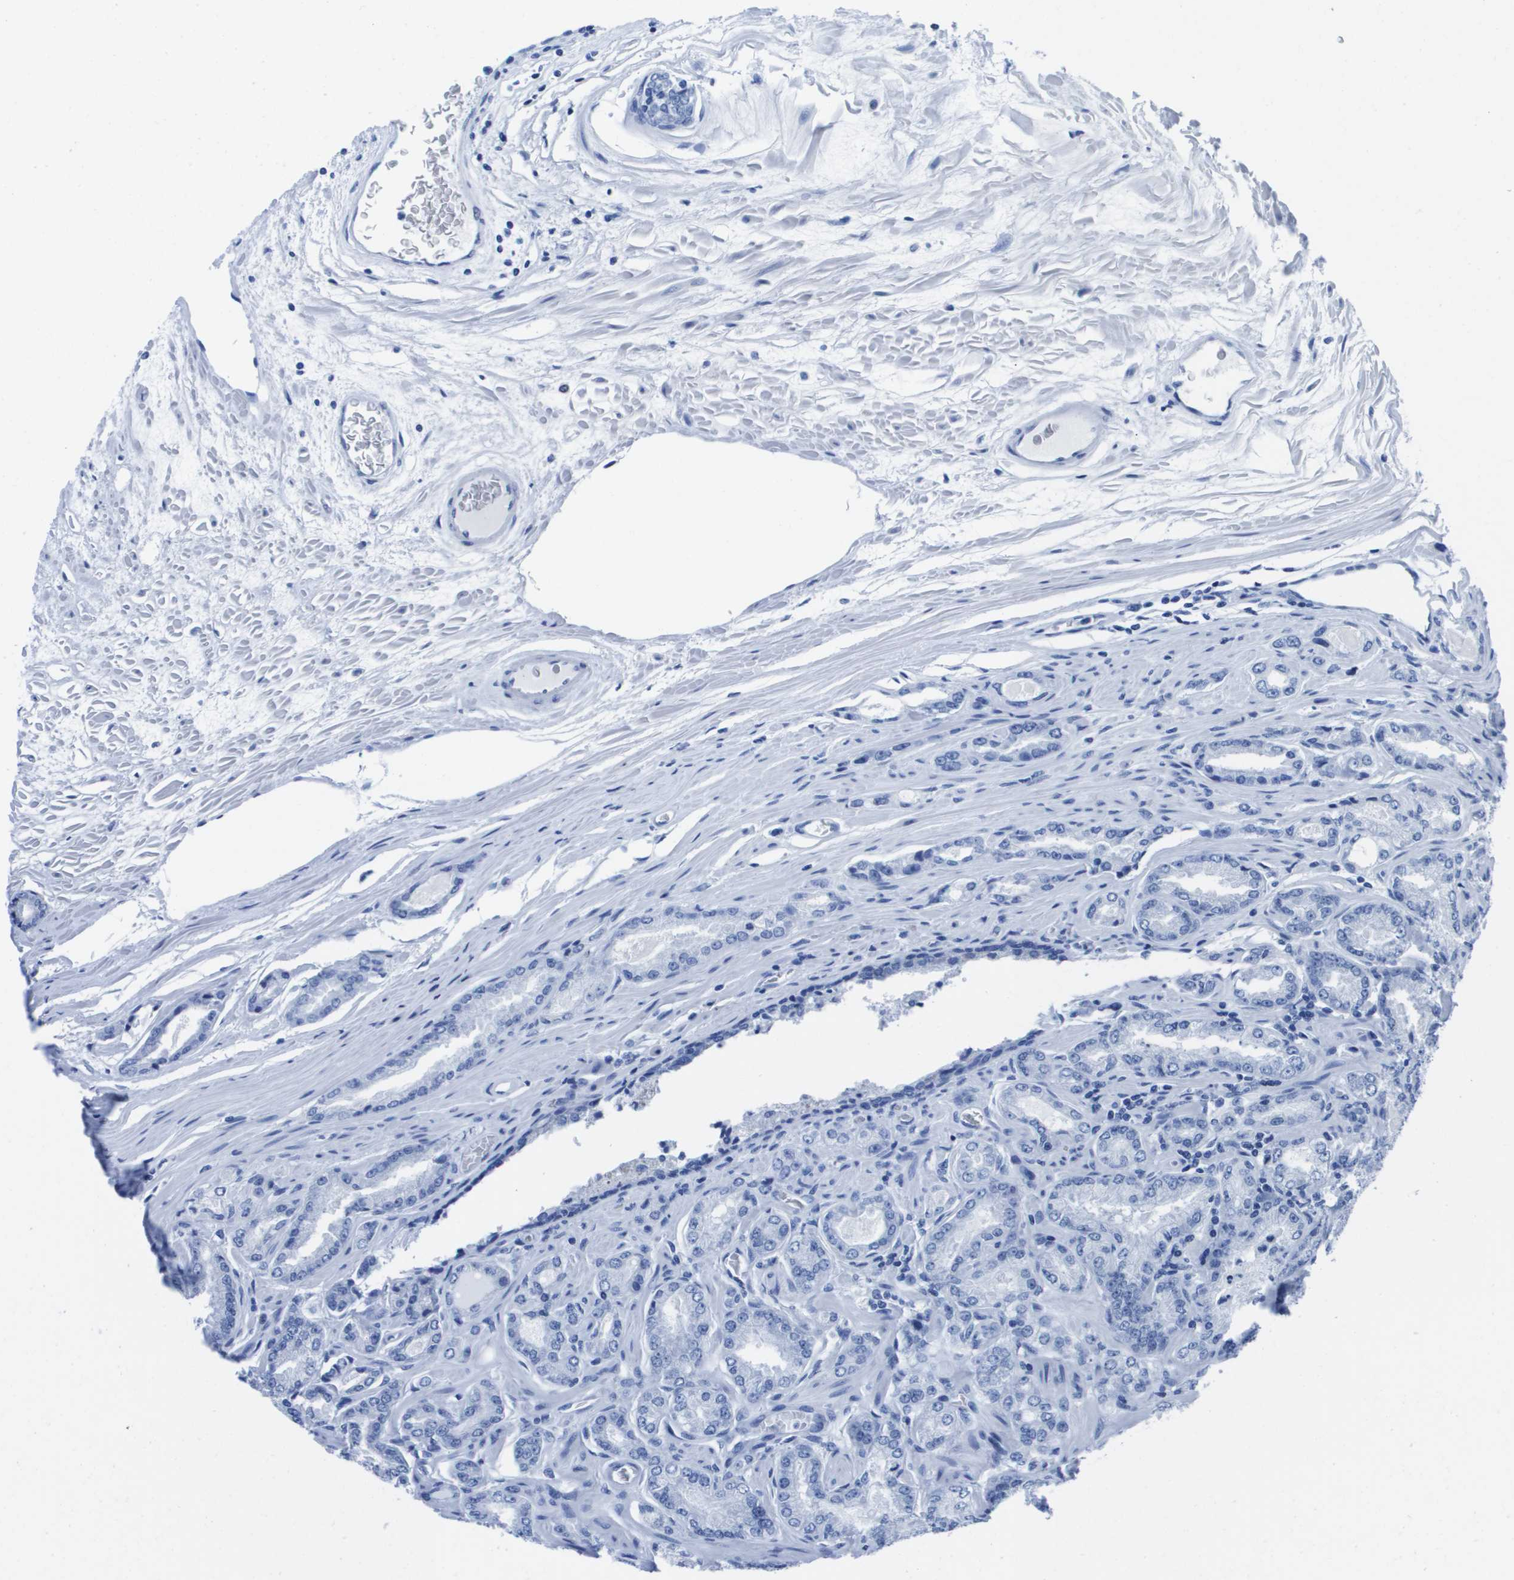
{"staining": {"intensity": "negative", "quantity": "none", "location": "none"}, "tissue": "prostate cancer", "cell_type": "Tumor cells", "image_type": "cancer", "snomed": [{"axis": "morphology", "description": "Adenocarcinoma, High grade"}, {"axis": "topography", "description": "Prostate"}], "caption": "Tumor cells show no significant positivity in prostate cancer.", "gene": "KCNA3", "patient": {"sex": "male", "age": 65}}